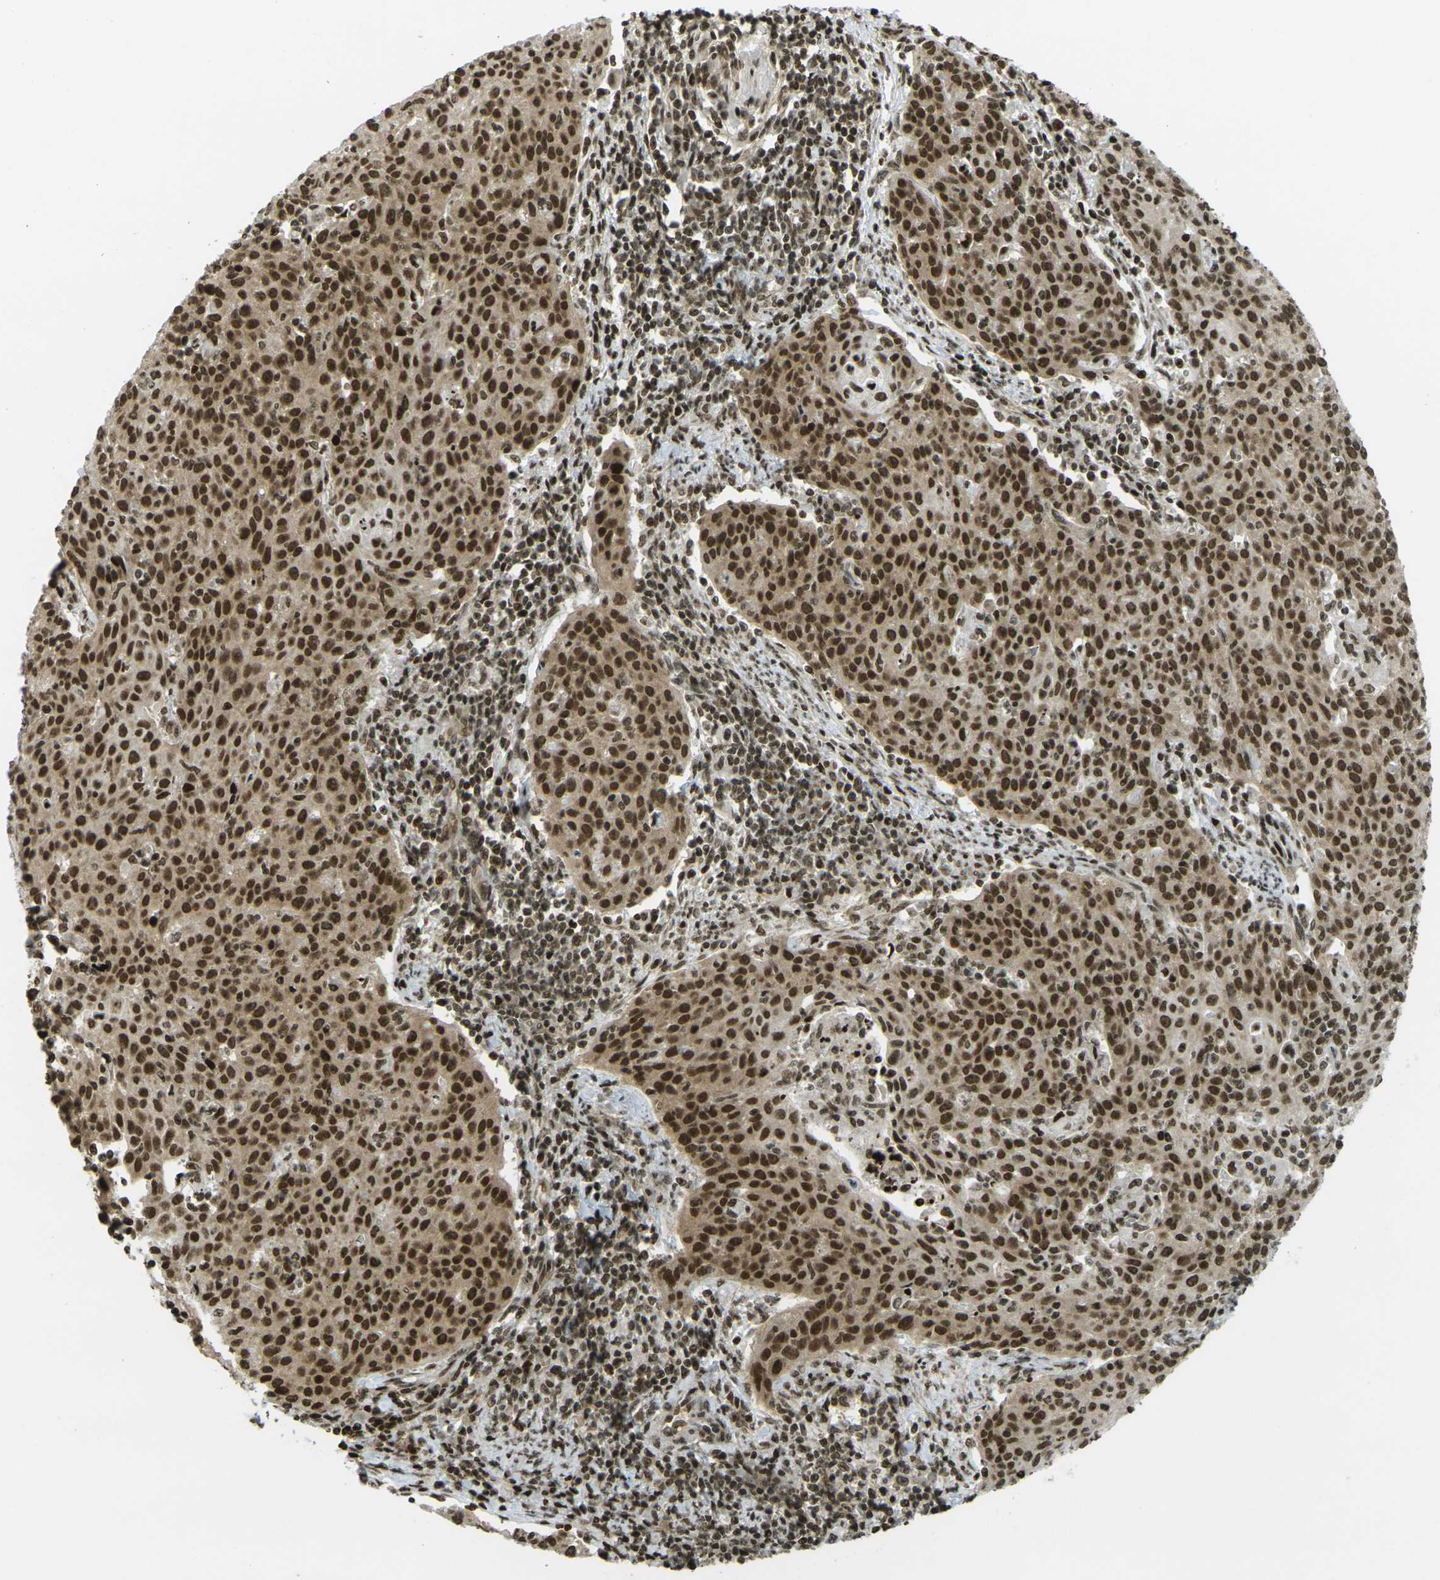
{"staining": {"intensity": "strong", "quantity": ">75%", "location": "cytoplasmic/membranous,nuclear"}, "tissue": "cervical cancer", "cell_type": "Tumor cells", "image_type": "cancer", "snomed": [{"axis": "morphology", "description": "Squamous cell carcinoma, NOS"}, {"axis": "topography", "description": "Cervix"}], "caption": "Strong cytoplasmic/membranous and nuclear positivity for a protein is identified in about >75% of tumor cells of cervical squamous cell carcinoma using IHC.", "gene": "RUVBL2", "patient": {"sex": "female", "age": 38}}